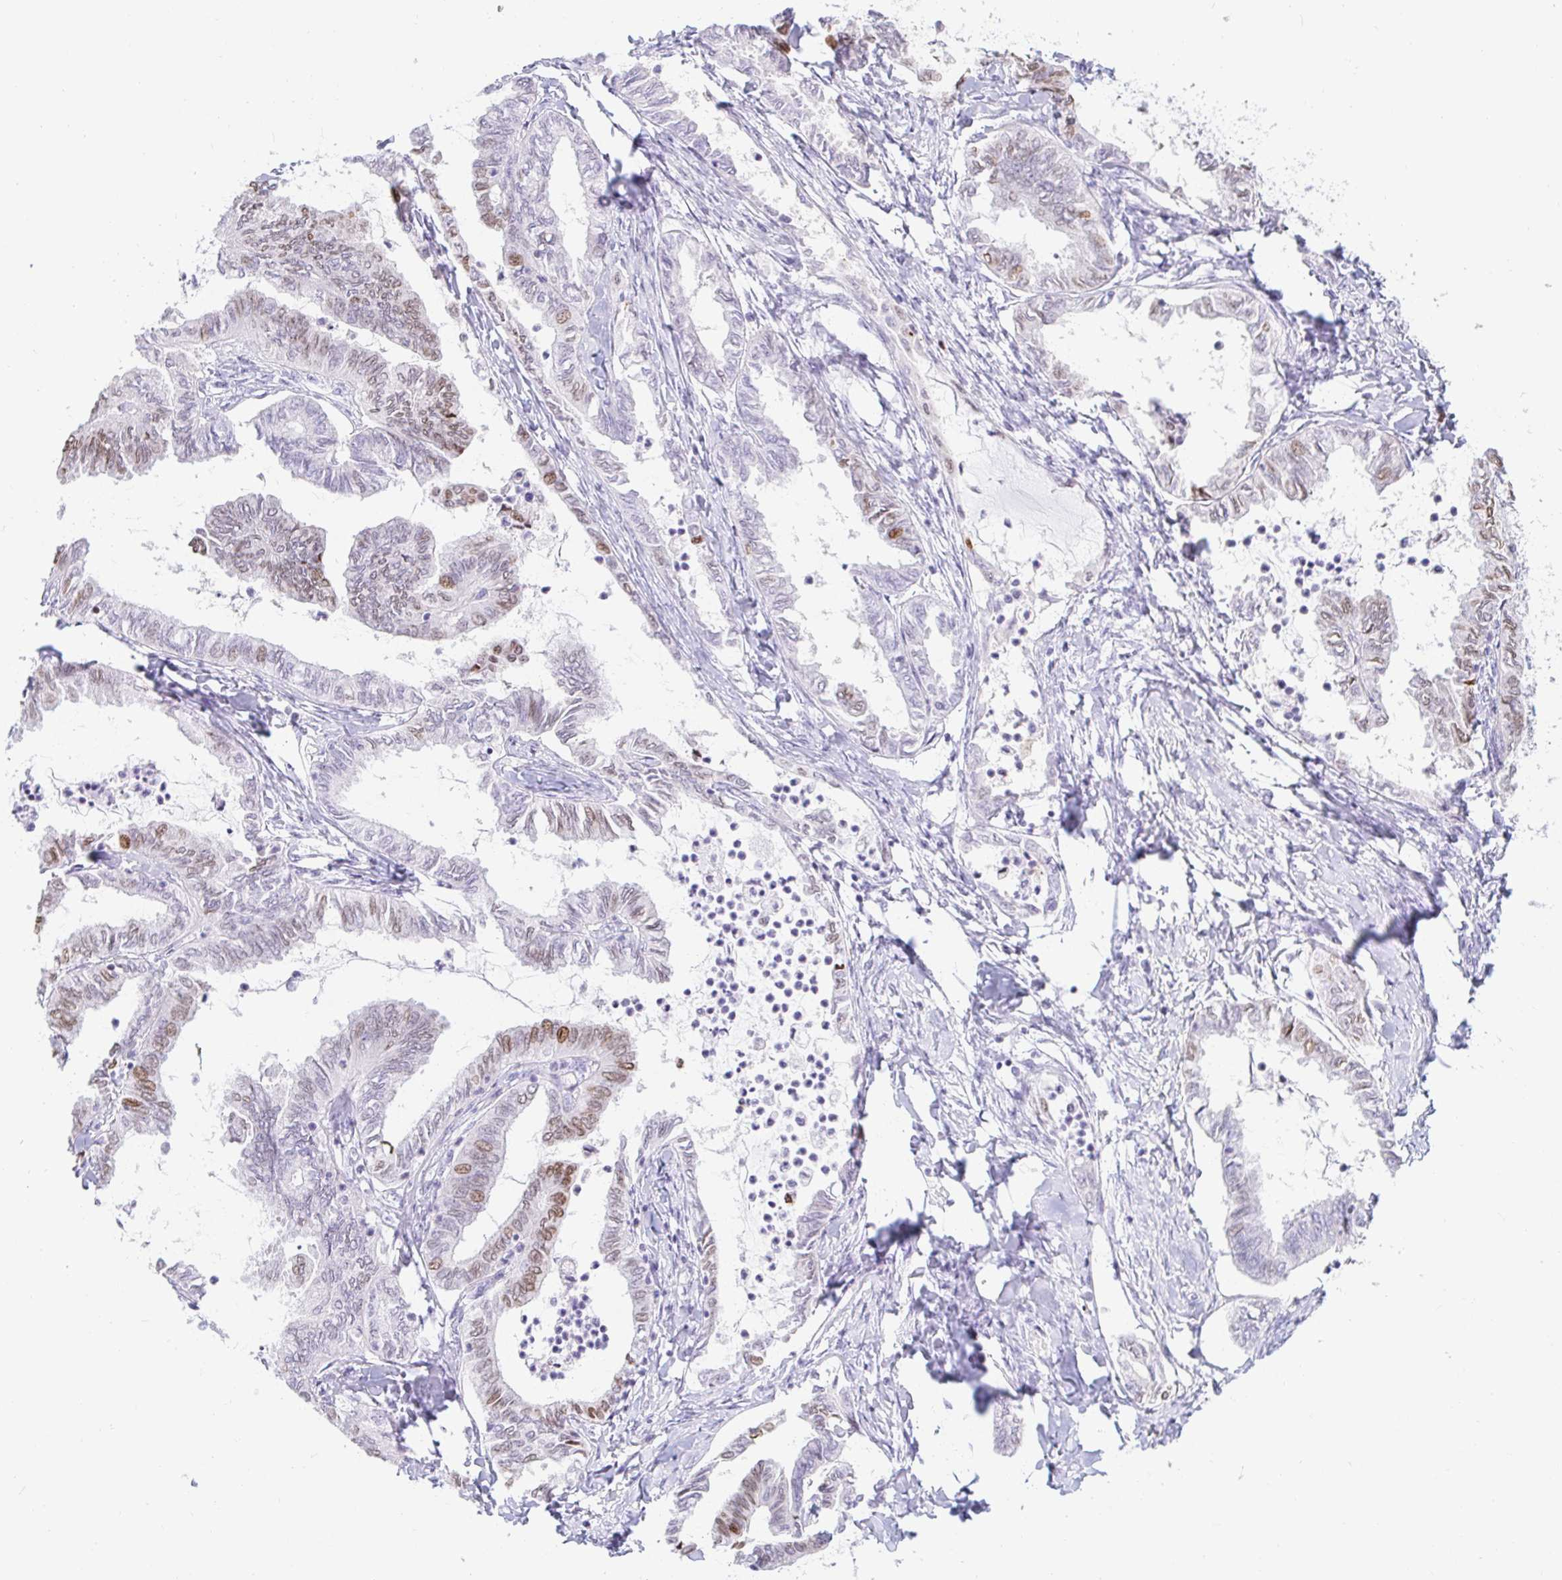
{"staining": {"intensity": "strong", "quantity": "<25%", "location": "cytoplasmic/membranous,nuclear"}, "tissue": "ovarian cancer", "cell_type": "Tumor cells", "image_type": "cancer", "snomed": [{"axis": "morphology", "description": "Carcinoma, endometroid"}, {"axis": "topography", "description": "Ovary"}], "caption": "Human ovarian cancer stained with a protein marker shows strong staining in tumor cells.", "gene": "CAPSL", "patient": {"sex": "female", "age": 70}}